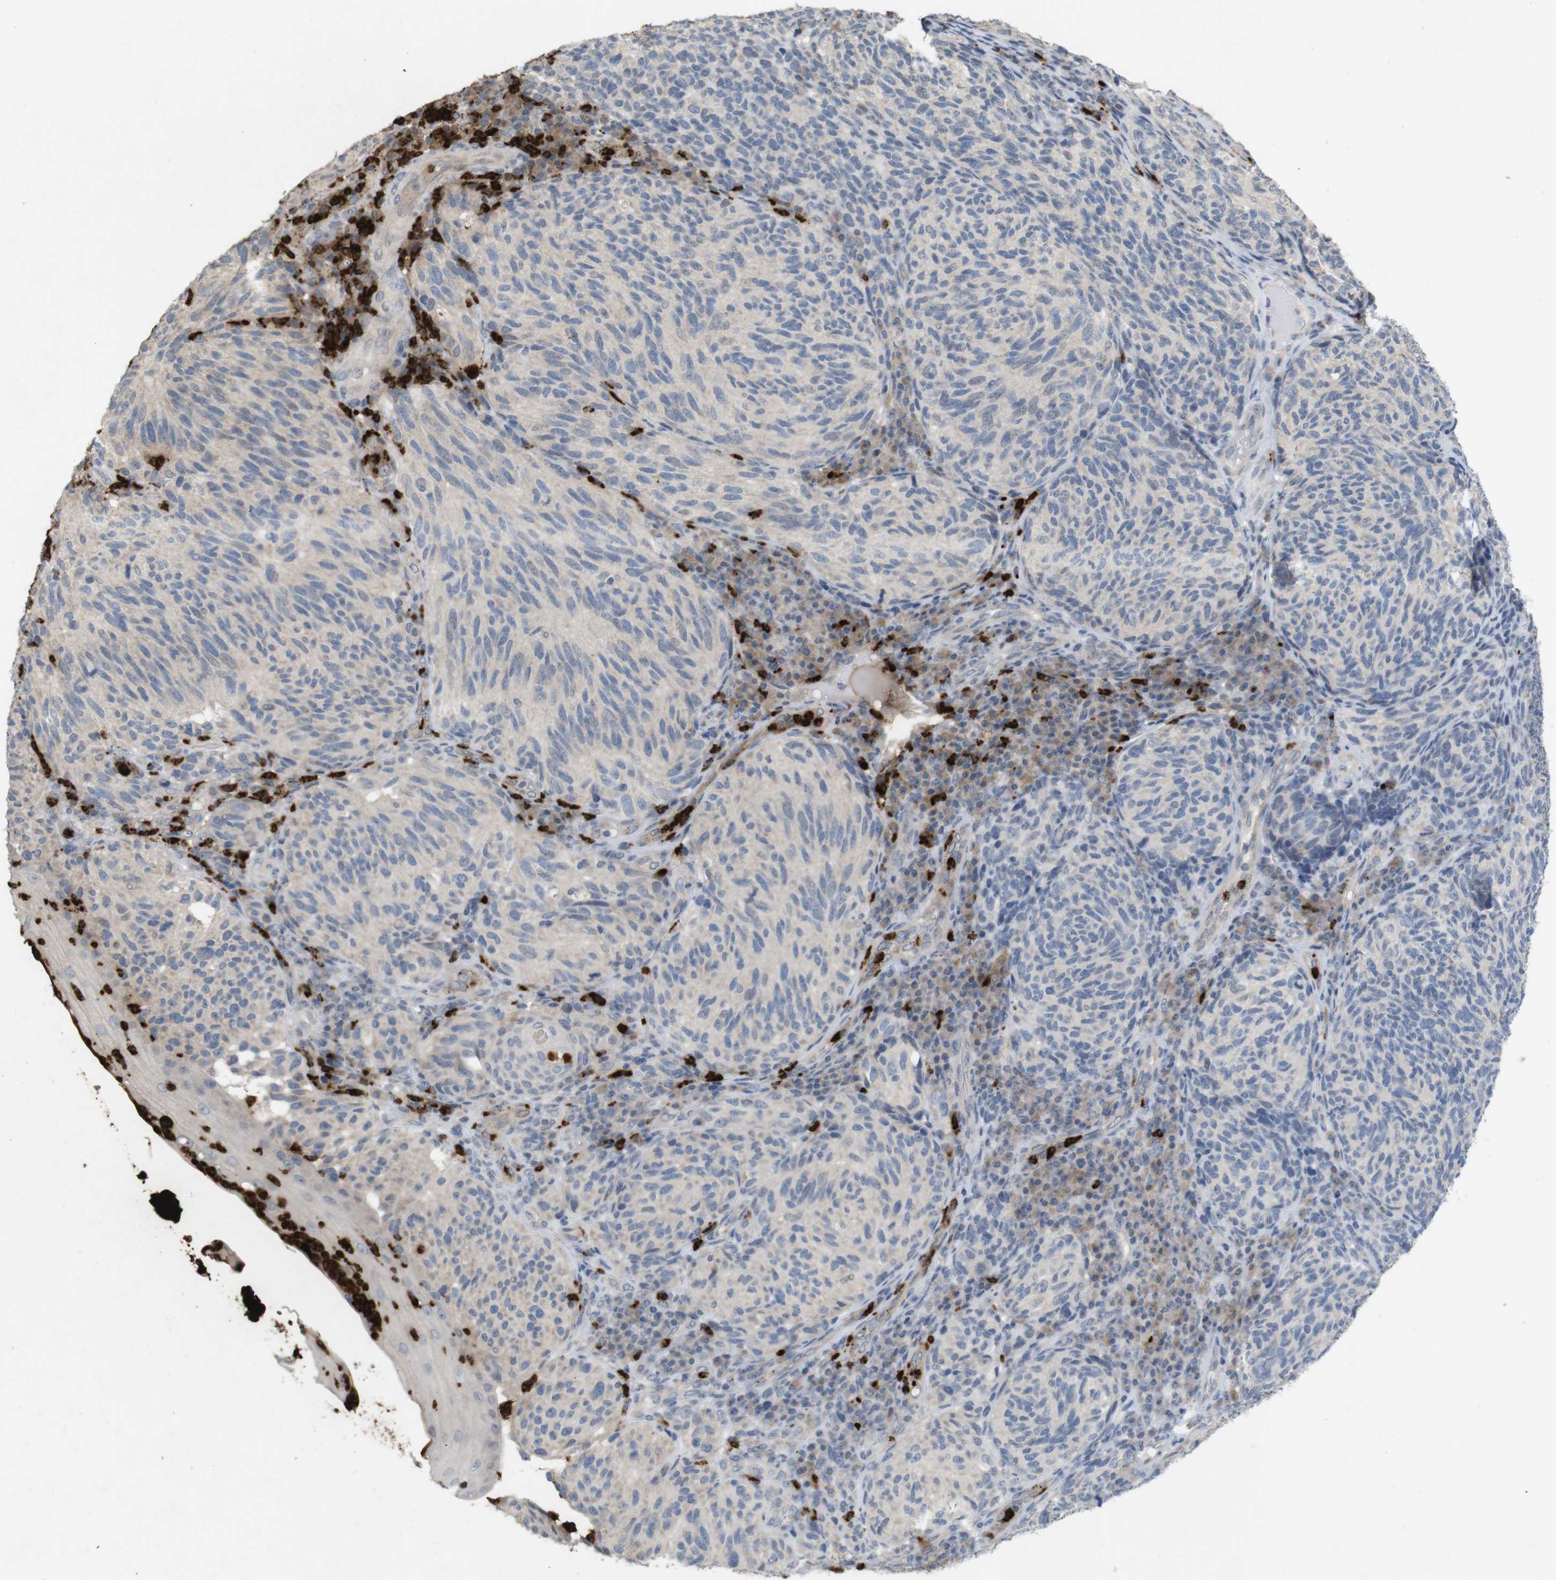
{"staining": {"intensity": "negative", "quantity": "none", "location": "none"}, "tissue": "melanoma", "cell_type": "Tumor cells", "image_type": "cancer", "snomed": [{"axis": "morphology", "description": "Malignant melanoma, NOS"}, {"axis": "topography", "description": "Skin"}], "caption": "Histopathology image shows no significant protein staining in tumor cells of malignant melanoma.", "gene": "TSPAN14", "patient": {"sex": "female", "age": 73}}